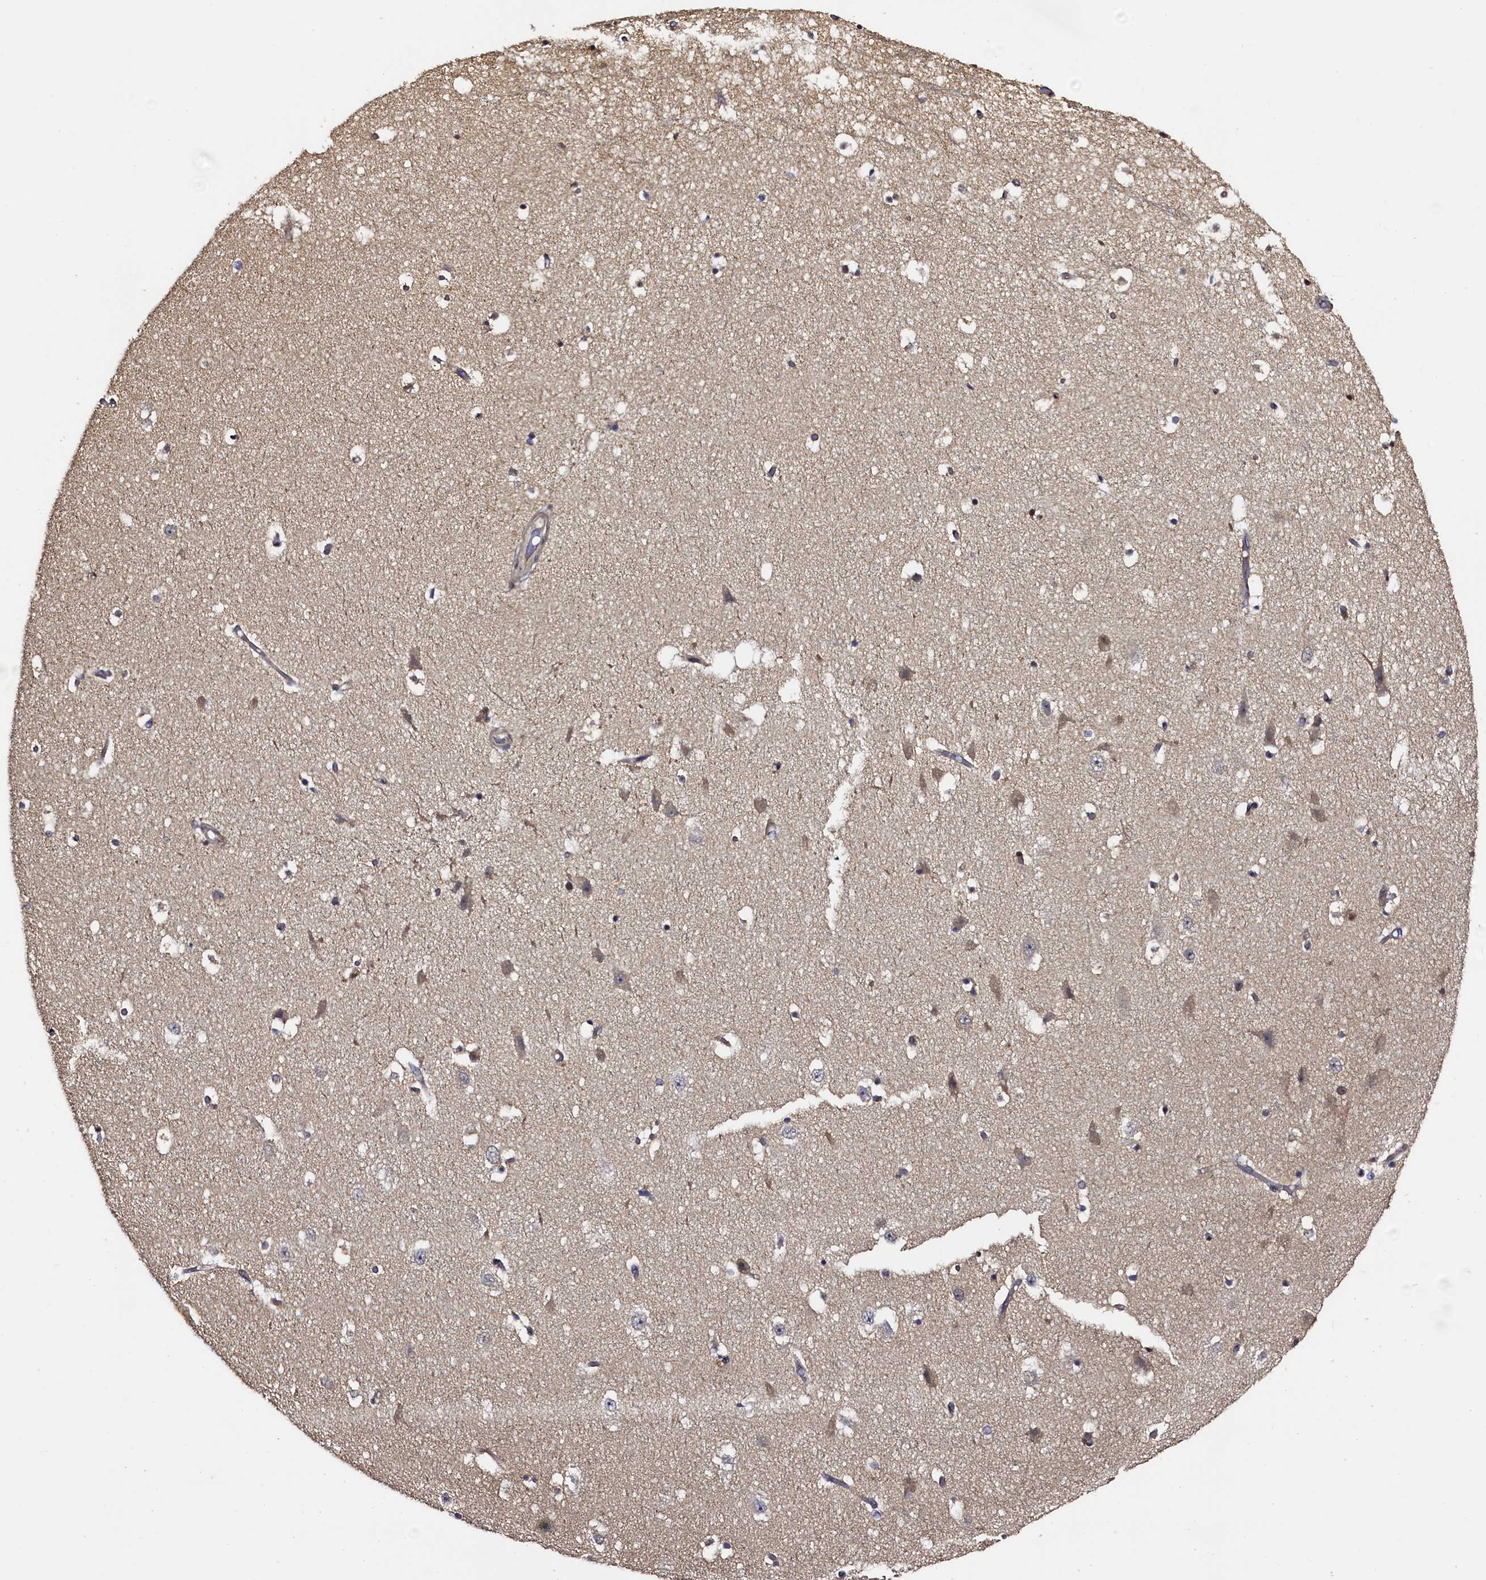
{"staining": {"intensity": "negative", "quantity": "none", "location": "none"}, "tissue": "hippocampus", "cell_type": "Glial cells", "image_type": "normal", "snomed": [{"axis": "morphology", "description": "Normal tissue, NOS"}, {"axis": "topography", "description": "Hippocampus"}], "caption": "Immunohistochemical staining of unremarkable hippocampus displays no significant positivity in glial cells.", "gene": "RBFA", "patient": {"sex": "female", "age": 52}}